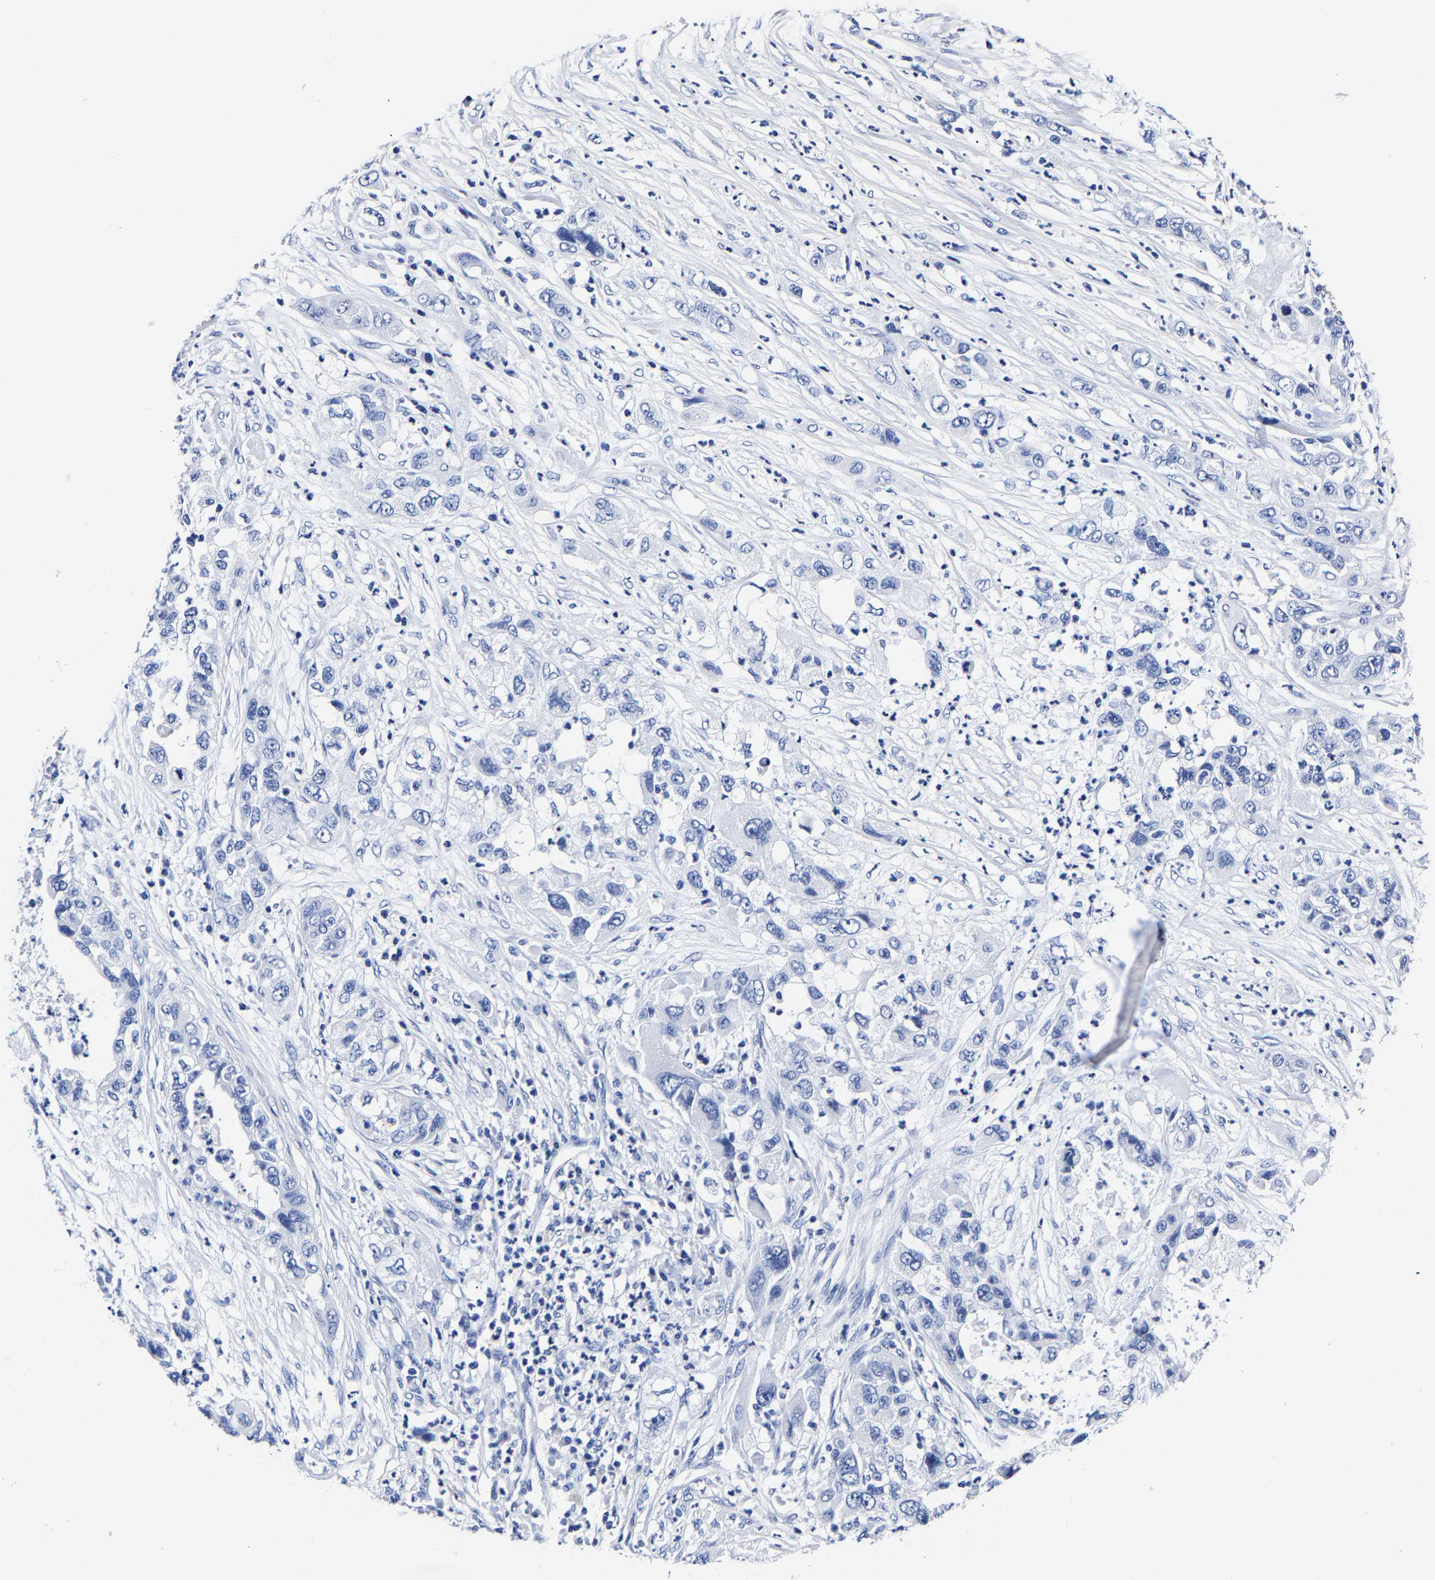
{"staining": {"intensity": "negative", "quantity": "none", "location": "none"}, "tissue": "pancreatic cancer", "cell_type": "Tumor cells", "image_type": "cancer", "snomed": [{"axis": "morphology", "description": "Adenocarcinoma, NOS"}, {"axis": "topography", "description": "Pancreas"}], "caption": "Tumor cells are negative for protein expression in human pancreatic cancer (adenocarcinoma).", "gene": "CPA2", "patient": {"sex": "female", "age": 78}}